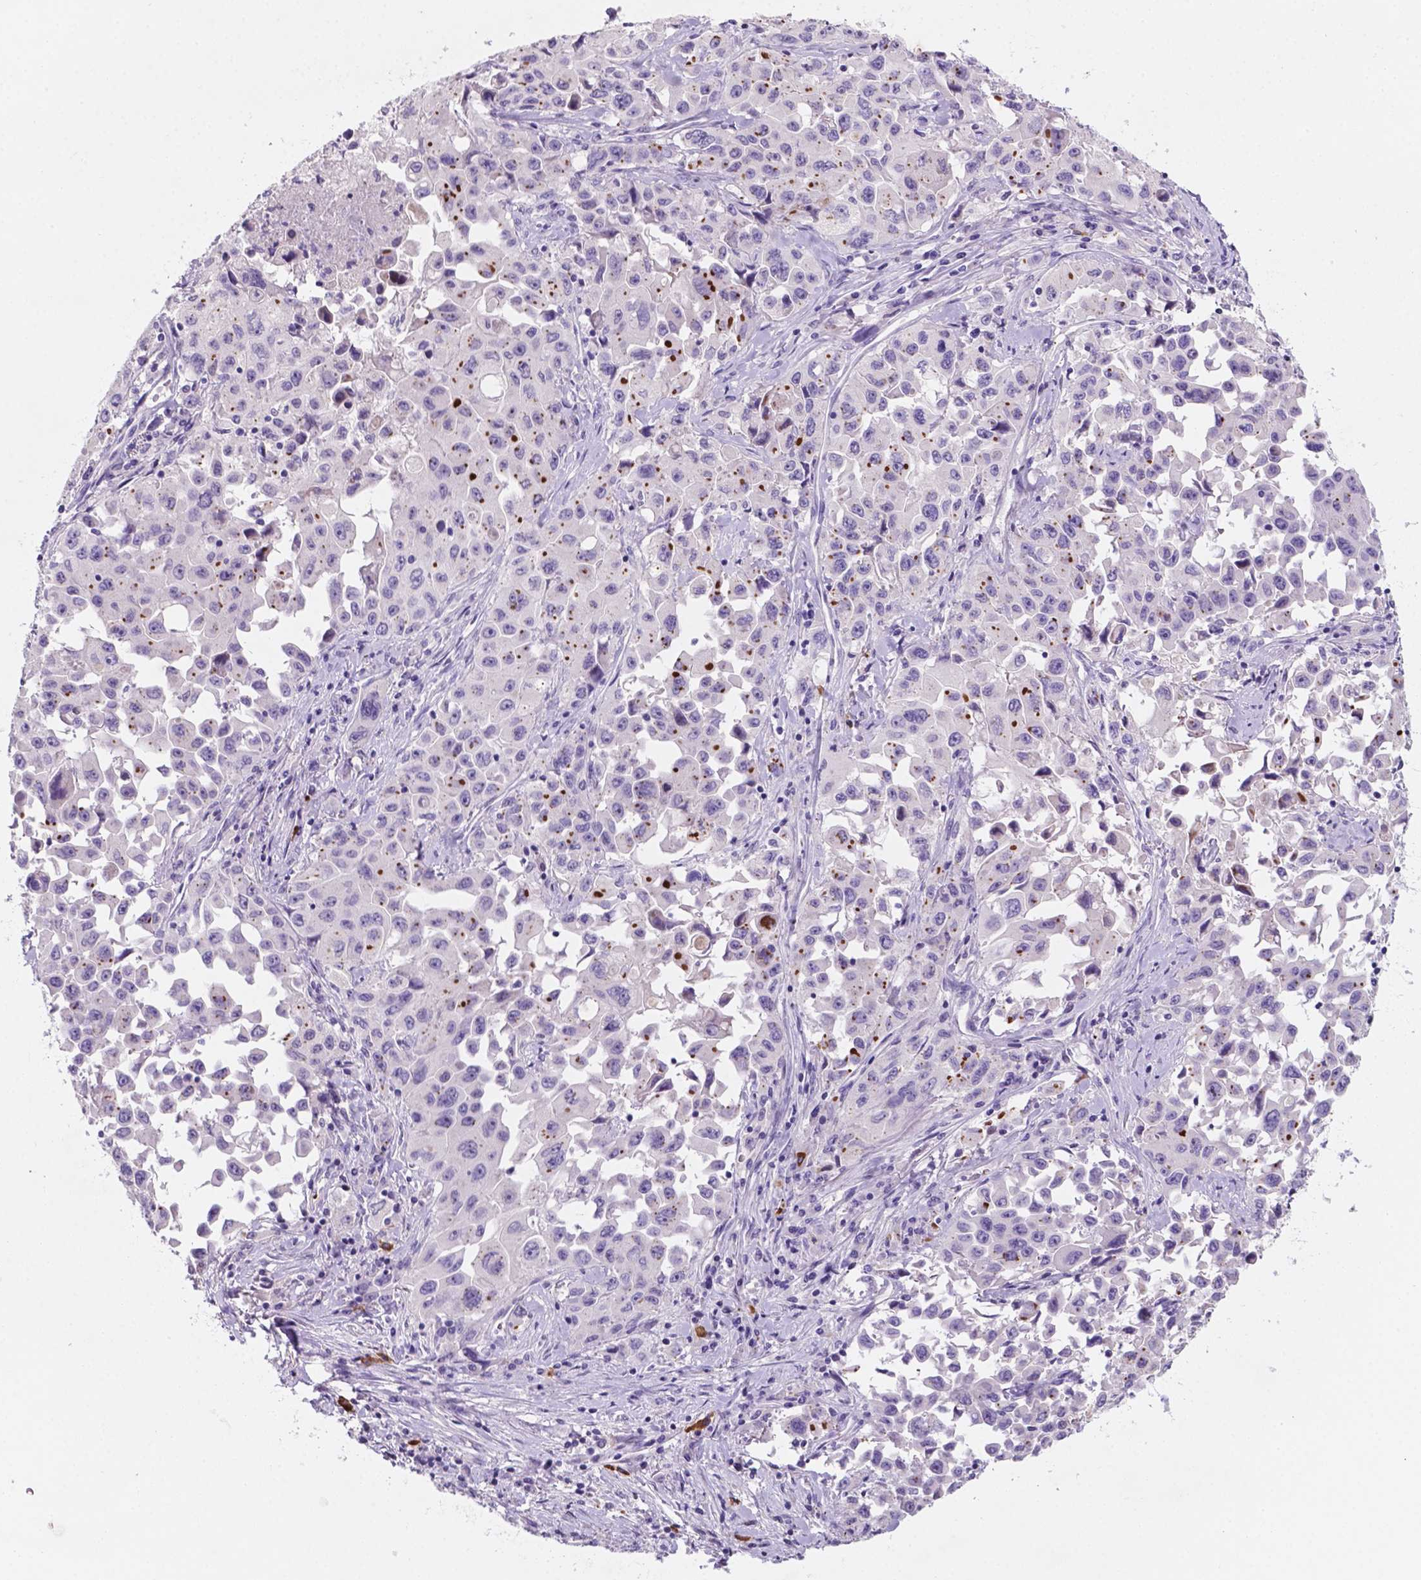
{"staining": {"intensity": "negative", "quantity": "none", "location": "none"}, "tissue": "lung cancer", "cell_type": "Tumor cells", "image_type": "cancer", "snomed": [{"axis": "morphology", "description": "Squamous cell carcinoma, NOS"}, {"axis": "topography", "description": "Lung"}], "caption": "Immunohistochemical staining of squamous cell carcinoma (lung) exhibits no significant positivity in tumor cells. (IHC, brightfield microscopy, high magnification).", "gene": "EBLN2", "patient": {"sex": "male", "age": 63}}